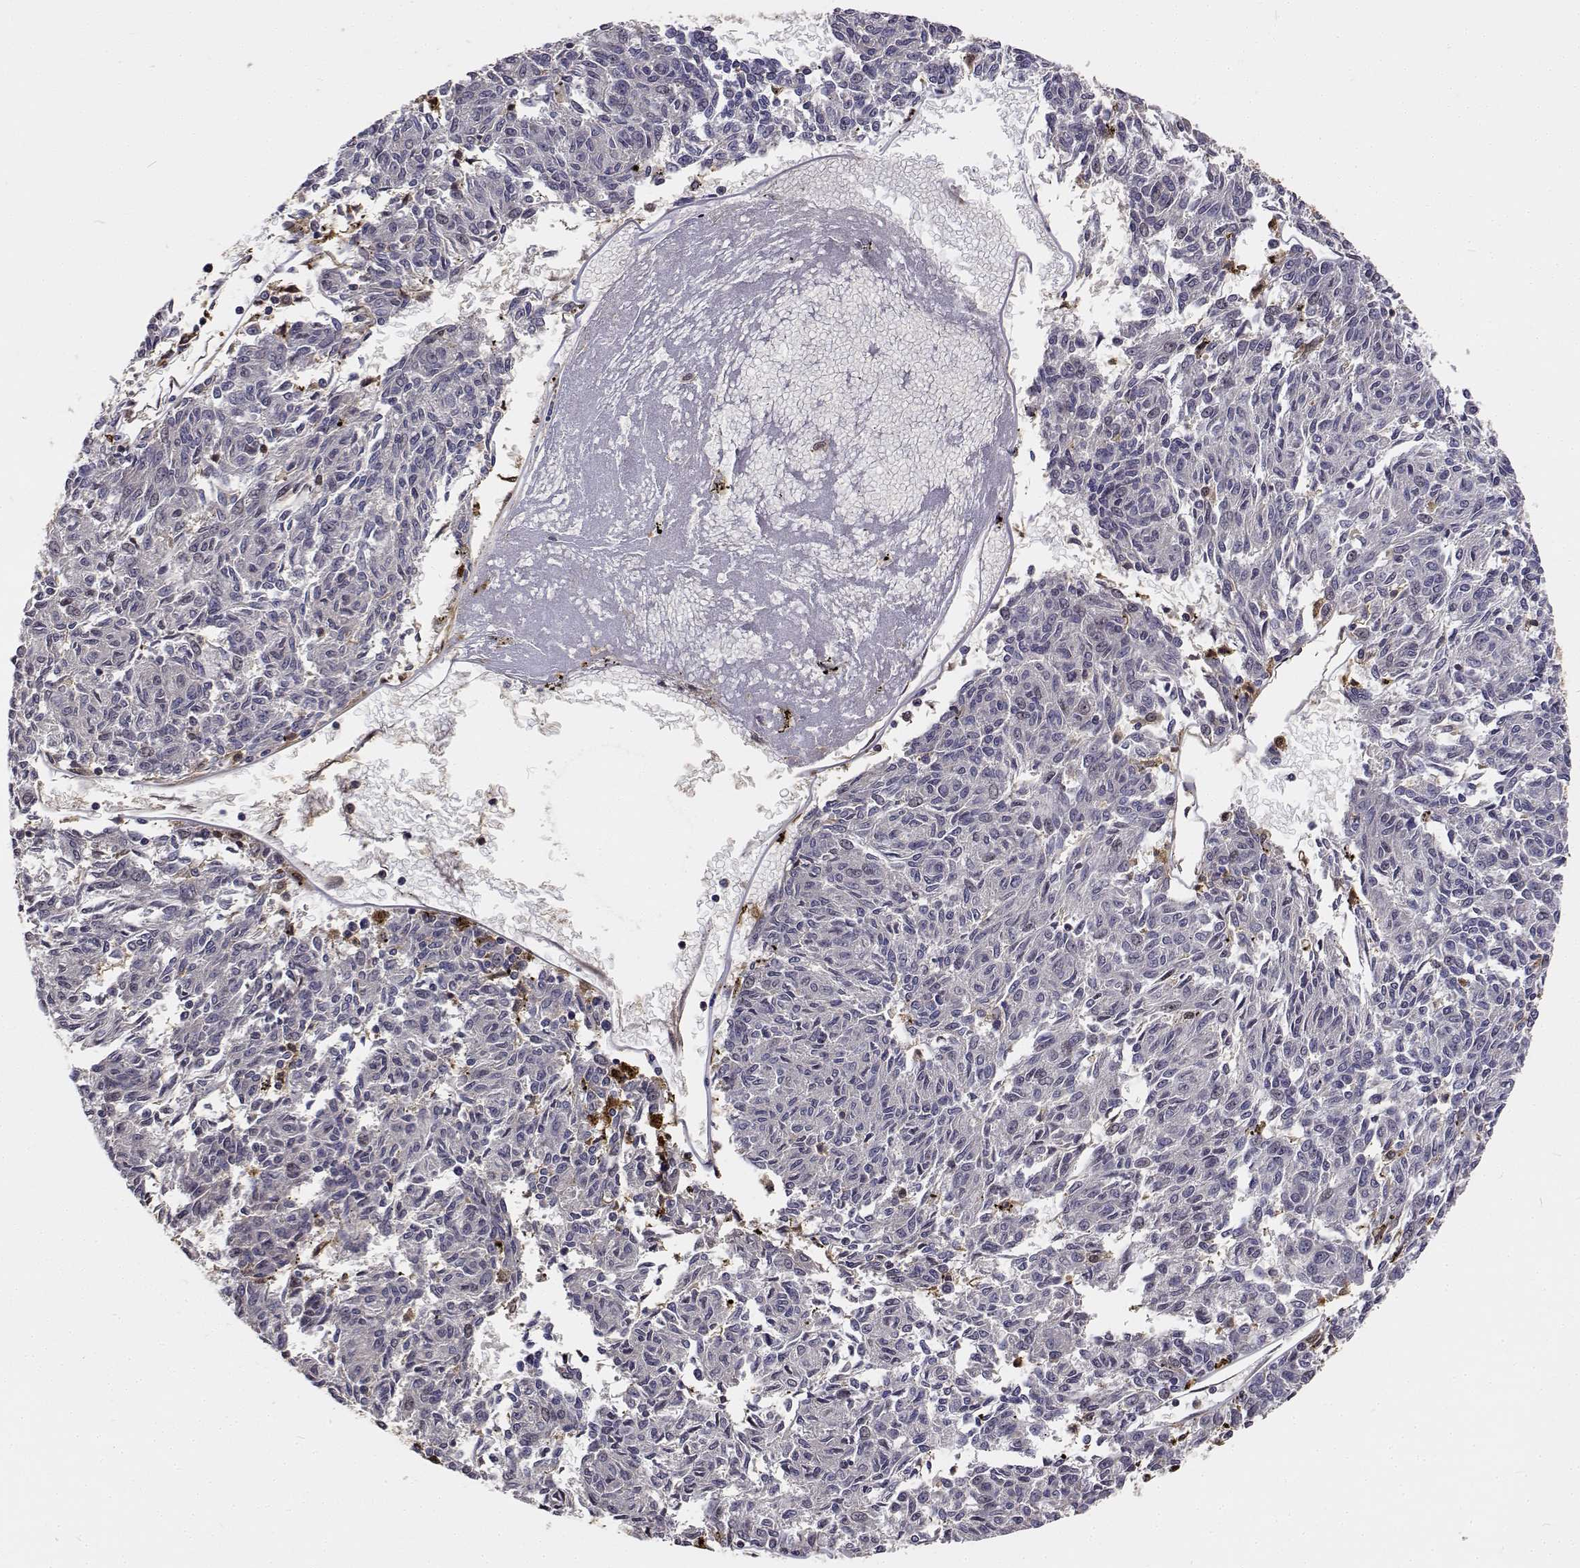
{"staining": {"intensity": "negative", "quantity": "none", "location": "none"}, "tissue": "melanoma", "cell_type": "Tumor cells", "image_type": "cancer", "snomed": [{"axis": "morphology", "description": "Malignant melanoma, NOS"}, {"axis": "topography", "description": "Skin"}], "caption": "Human melanoma stained for a protein using immunohistochemistry (IHC) exhibits no staining in tumor cells.", "gene": "PCID2", "patient": {"sex": "female", "age": 72}}